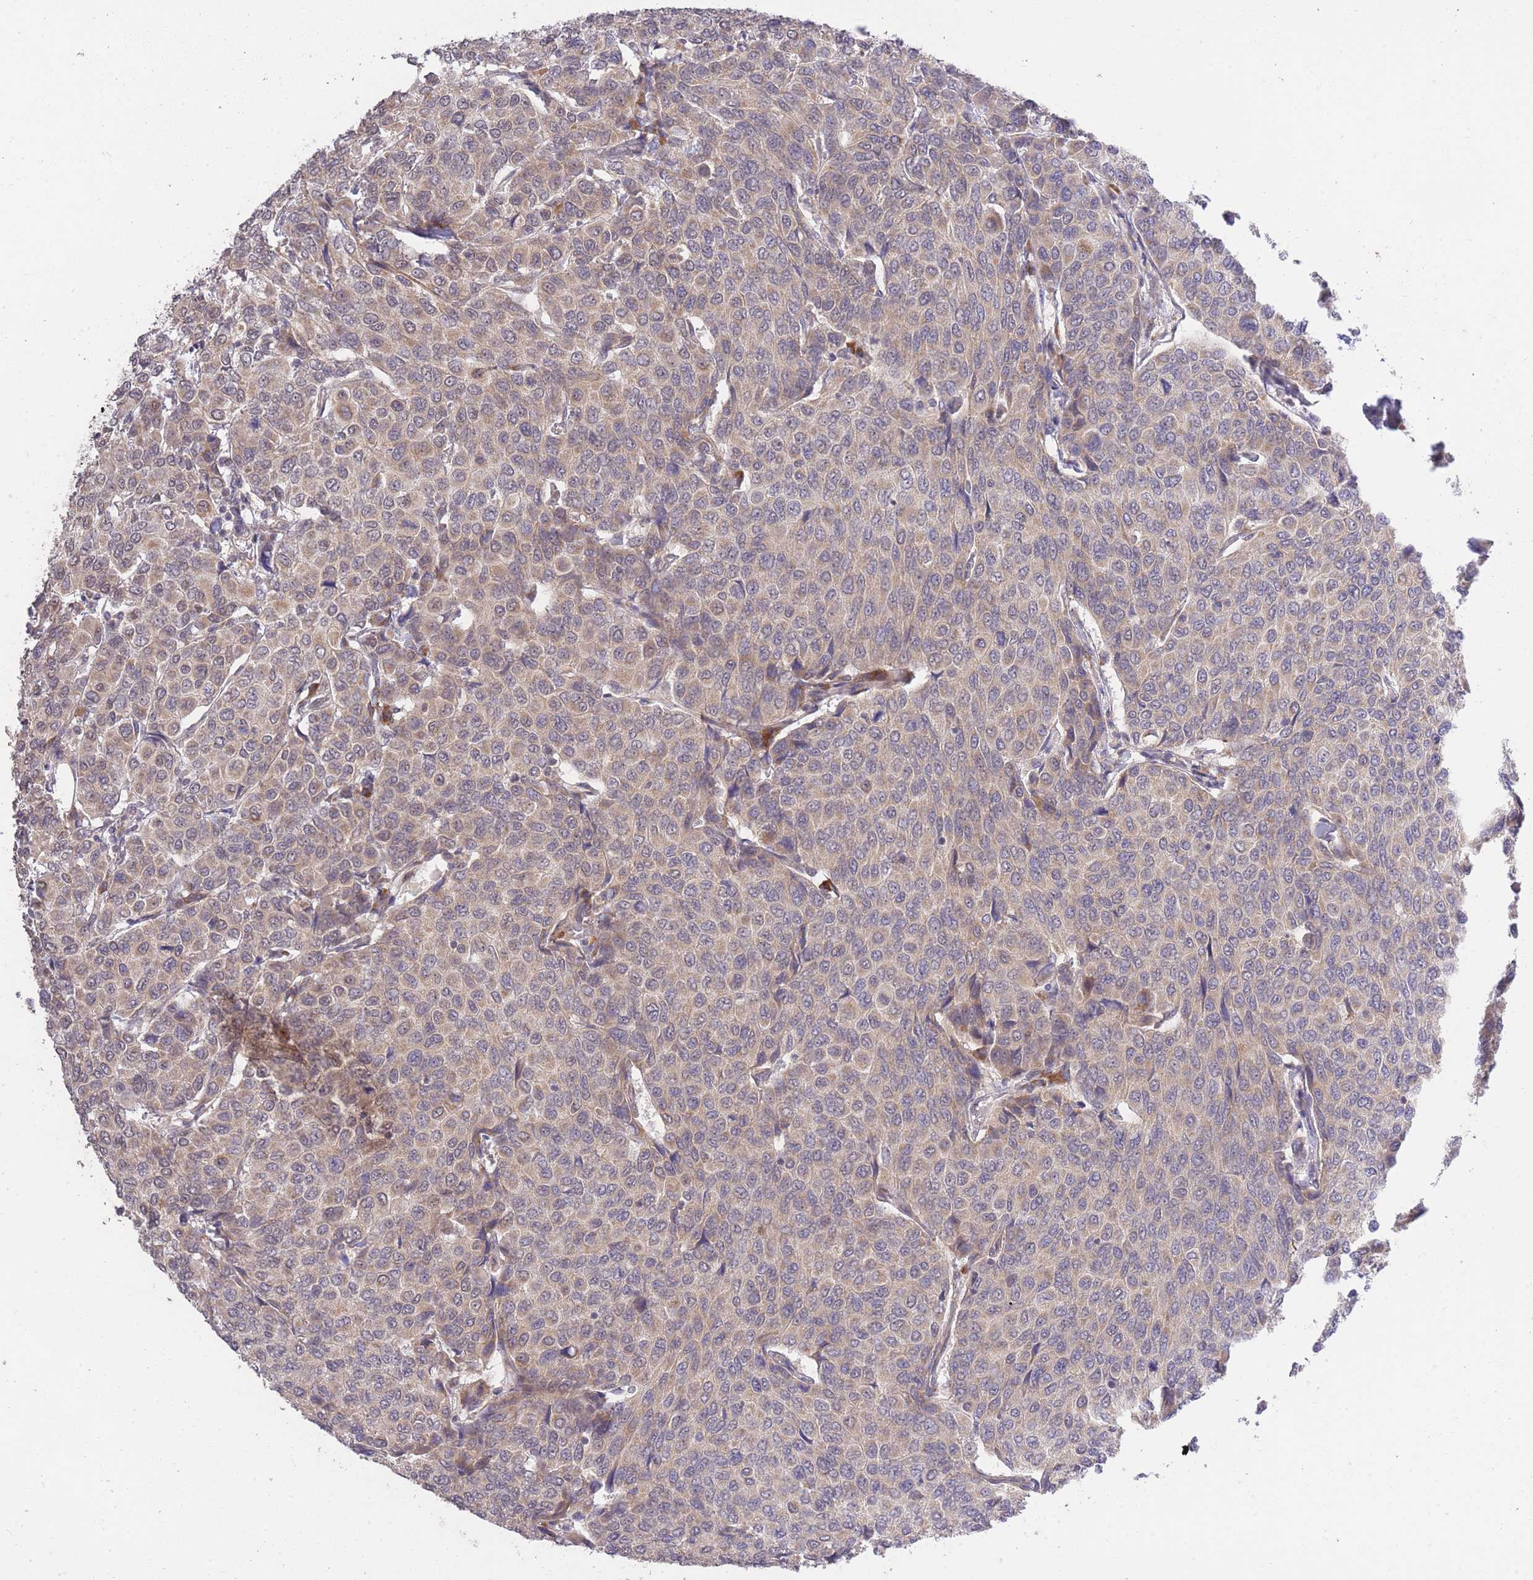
{"staining": {"intensity": "weak", "quantity": "<25%", "location": "cytoplasmic/membranous"}, "tissue": "breast cancer", "cell_type": "Tumor cells", "image_type": "cancer", "snomed": [{"axis": "morphology", "description": "Duct carcinoma"}, {"axis": "topography", "description": "Breast"}], "caption": "Breast cancer was stained to show a protein in brown. There is no significant staining in tumor cells.", "gene": "ELOA2", "patient": {"sex": "female", "age": 55}}